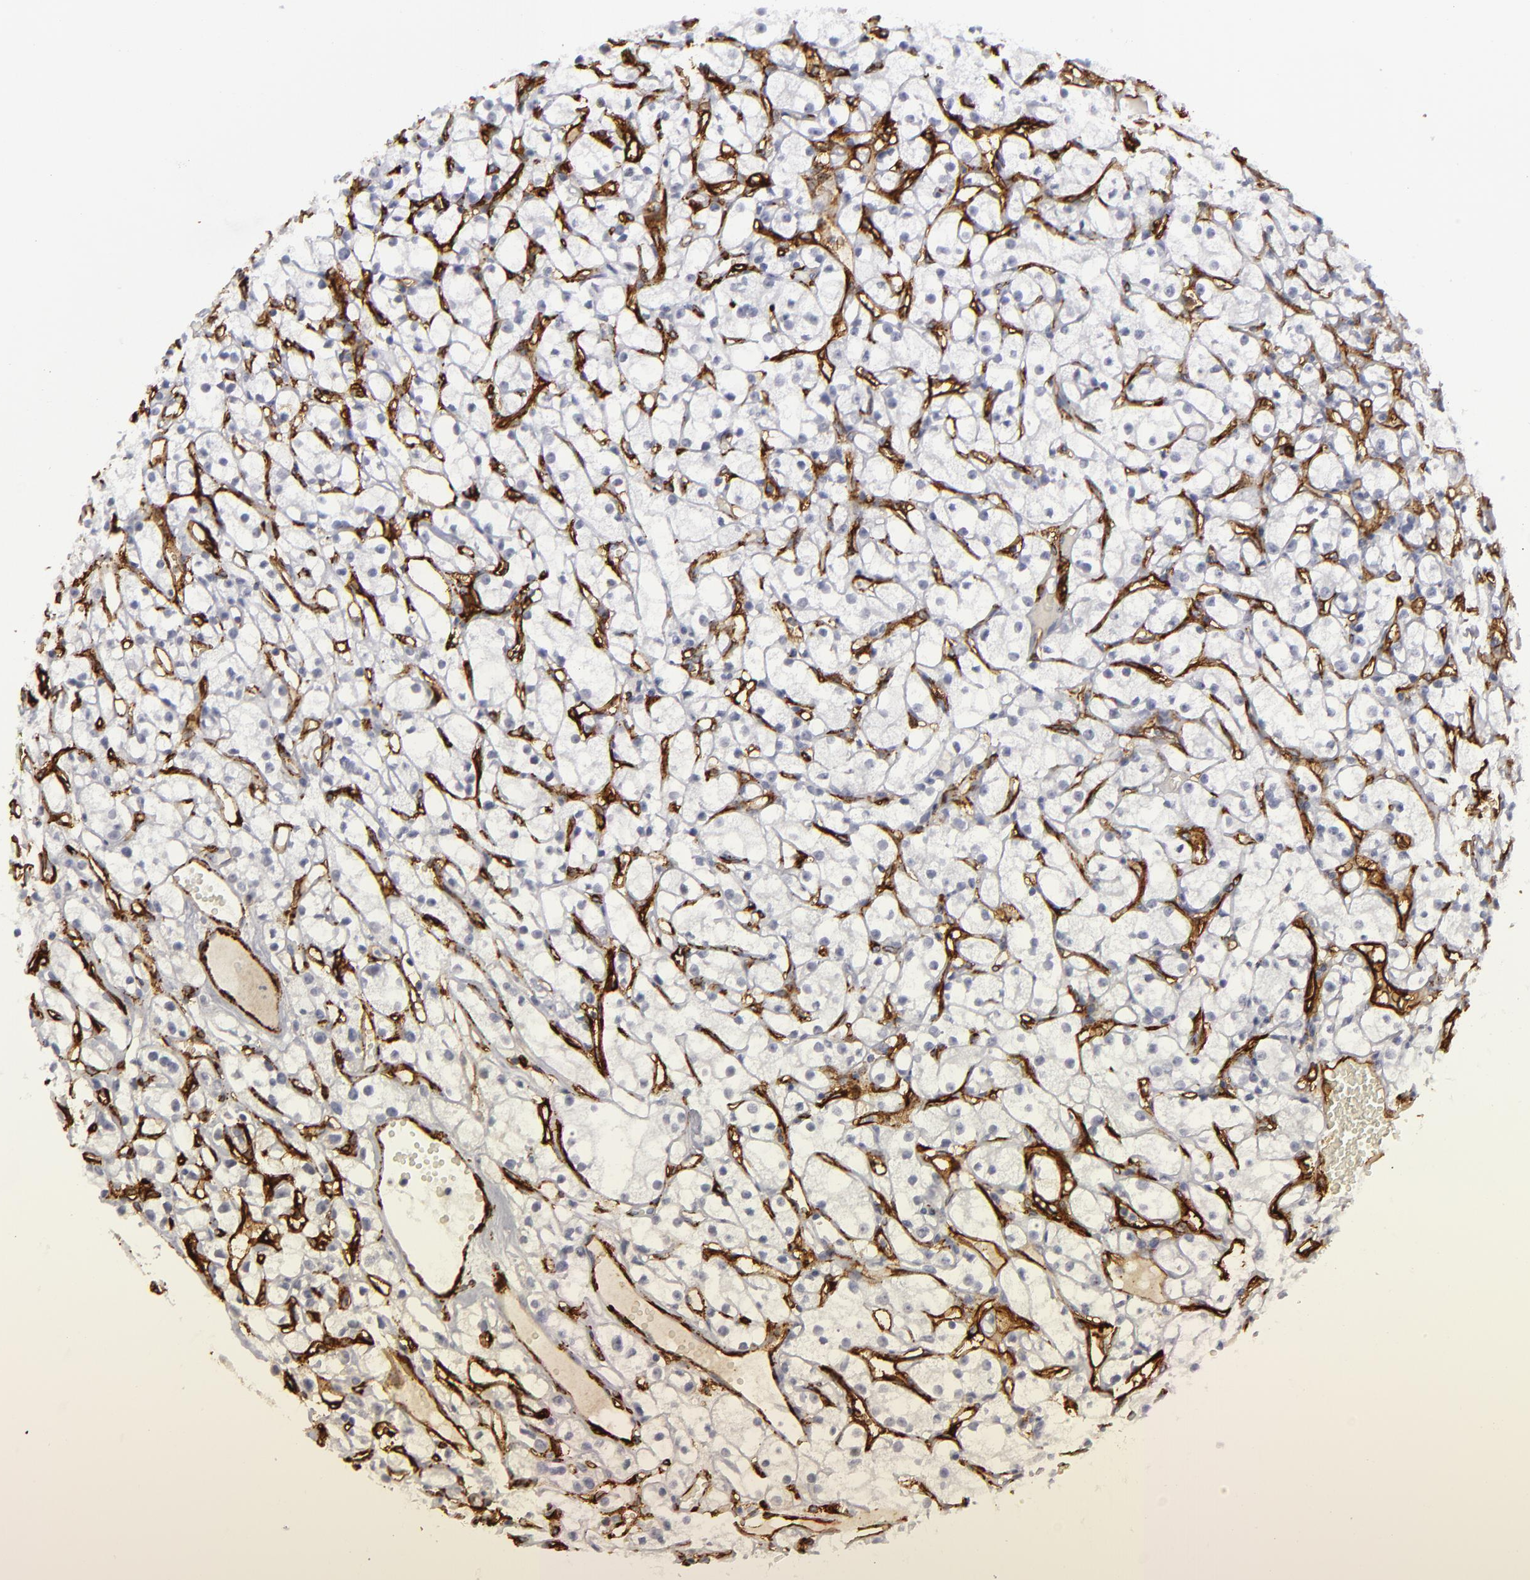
{"staining": {"intensity": "negative", "quantity": "none", "location": "none"}, "tissue": "renal cancer", "cell_type": "Tumor cells", "image_type": "cancer", "snomed": [{"axis": "morphology", "description": "Adenocarcinoma, NOS"}, {"axis": "topography", "description": "Kidney"}], "caption": "Protein analysis of renal cancer reveals no significant positivity in tumor cells.", "gene": "MCAM", "patient": {"sex": "male", "age": 61}}